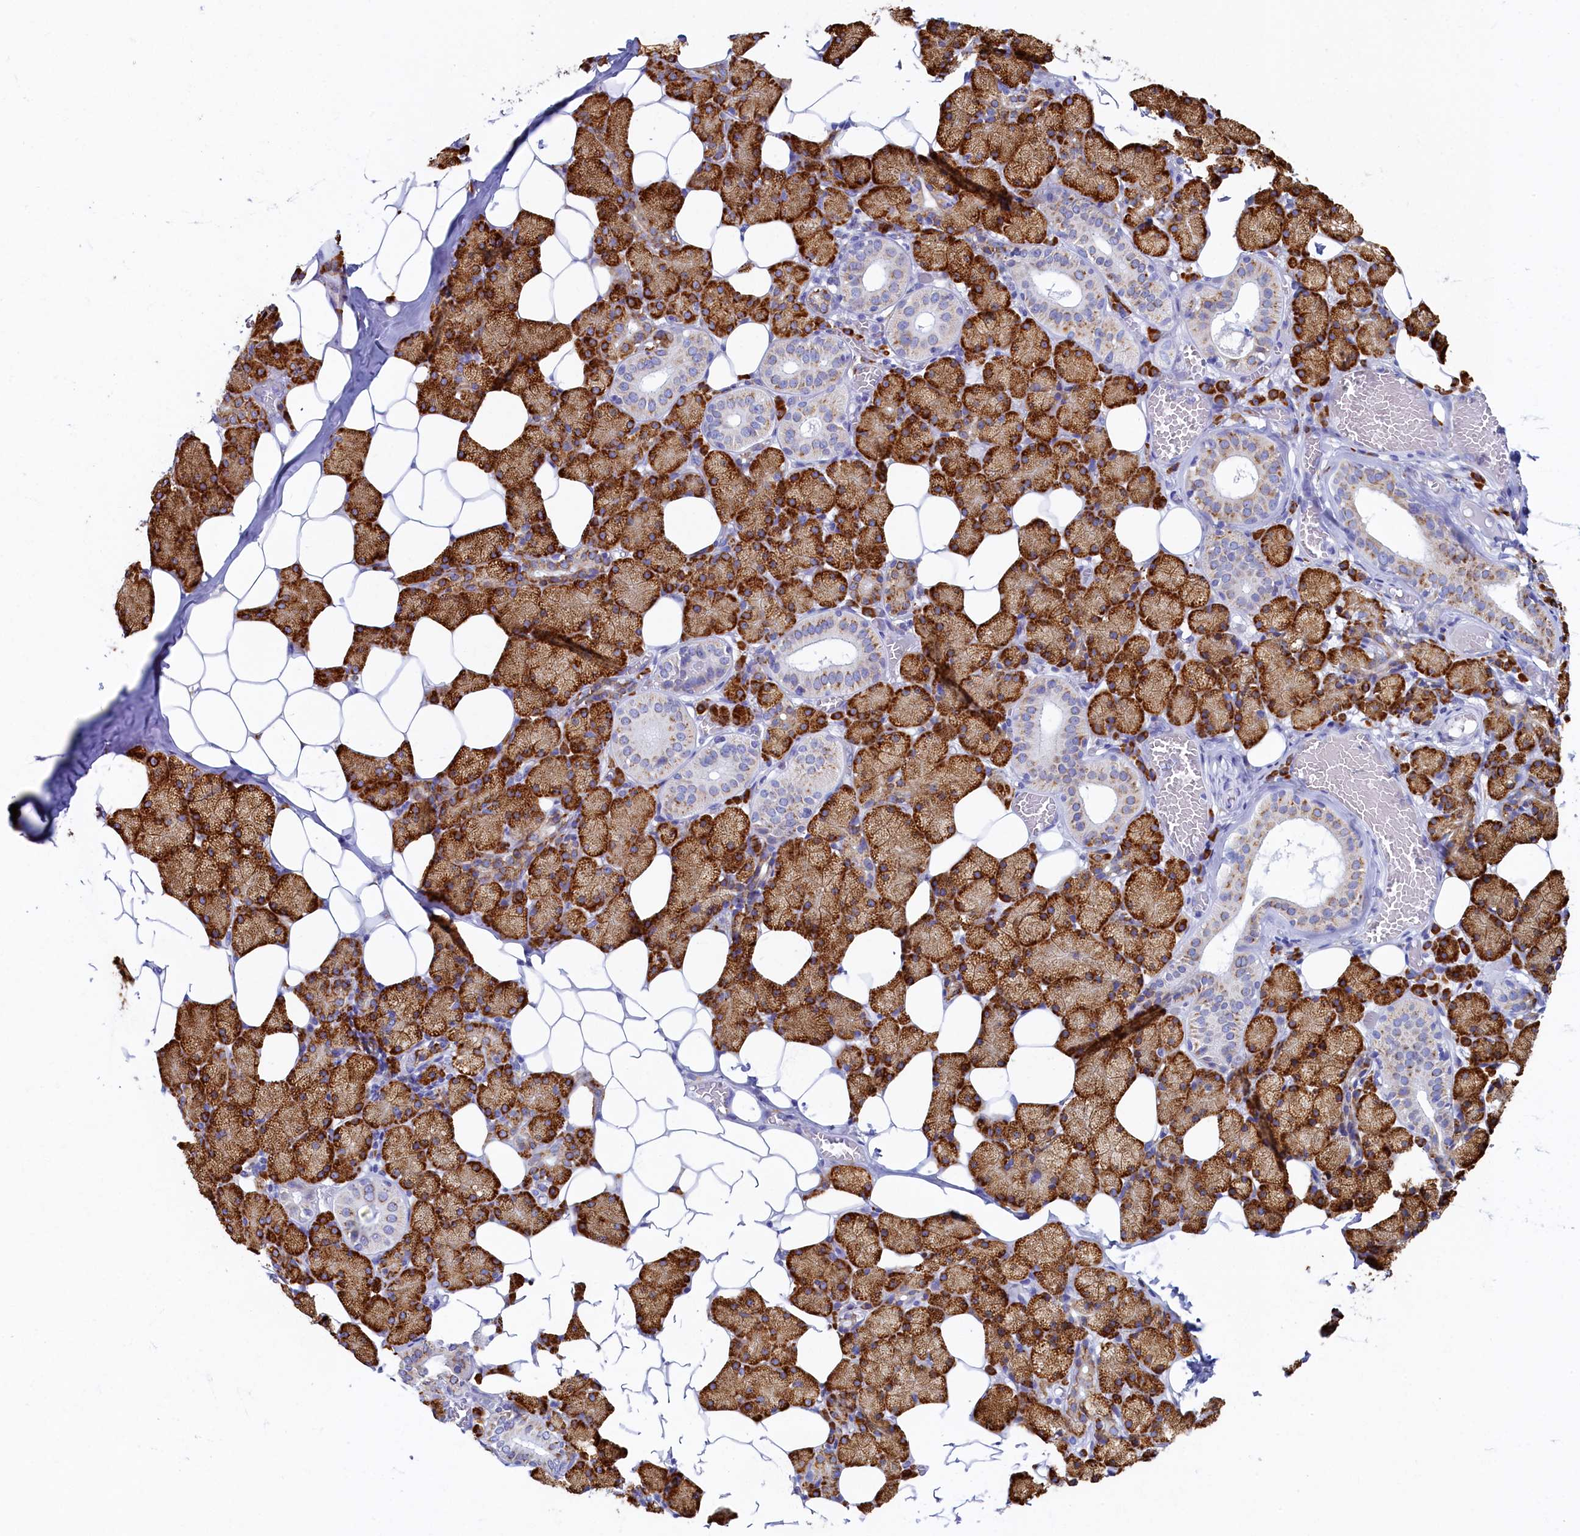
{"staining": {"intensity": "strong", "quantity": "25%-75%", "location": "cytoplasmic/membranous"}, "tissue": "salivary gland", "cell_type": "Glandular cells", "image_type": "normal", "snomed": [{"axis": "morphology", "description": "Normal tissue, NOS"}, {"axis": "topography", "description": "Salivary gland"}], "caption": "Salivary gland stained with immunohistochemistry shows strong cytoplasmic/membranous expression in approximately 25%-75% of glandular cells. Nuclei are stained in blue.", "gene": "TMEM18", "patient": {"sex": "female", "age": 33}}